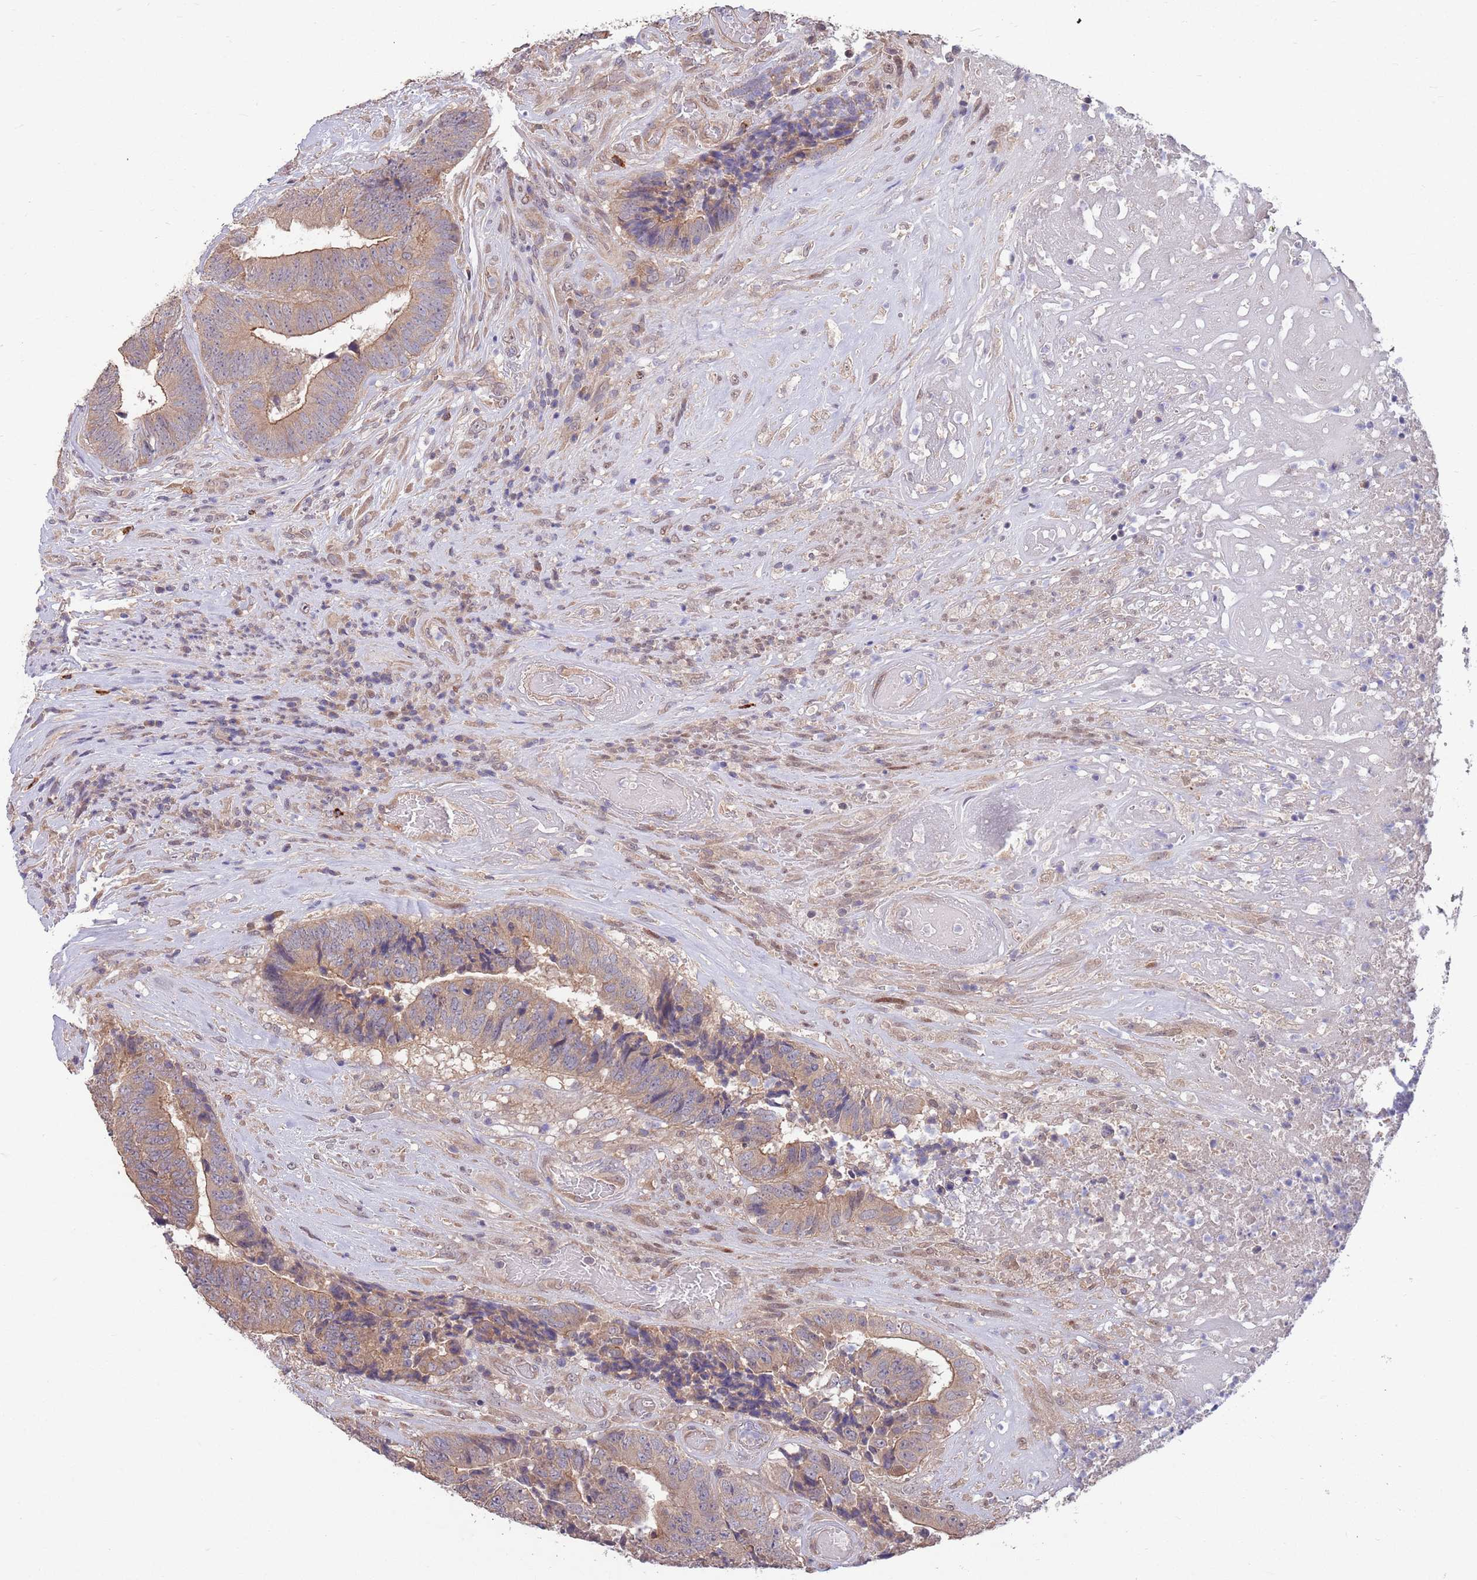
{"staining": {"intensity": "moderate", "quantity": ">75%", "location": "cytoplasmic/membranous"}, "tissue": "colorectal cancer", "cell_type": "Tumor cells", "image_type": "cancer", "snomed": [{"axis": "morphology", "description": "Adenocarcinoma, NOS"}, {"axis": "topography", "description": "Rectum"}], "caption": "IHC micrograph of adenocarcinoma (colorectal) stained for a protein (brown), which demonstrates medium levels of moderate cytoplasmic/membranous expression in approximately >75% of tumor cells.", "gene": "MARVELD2", "patient": {"sex": "male", "age": 72}}